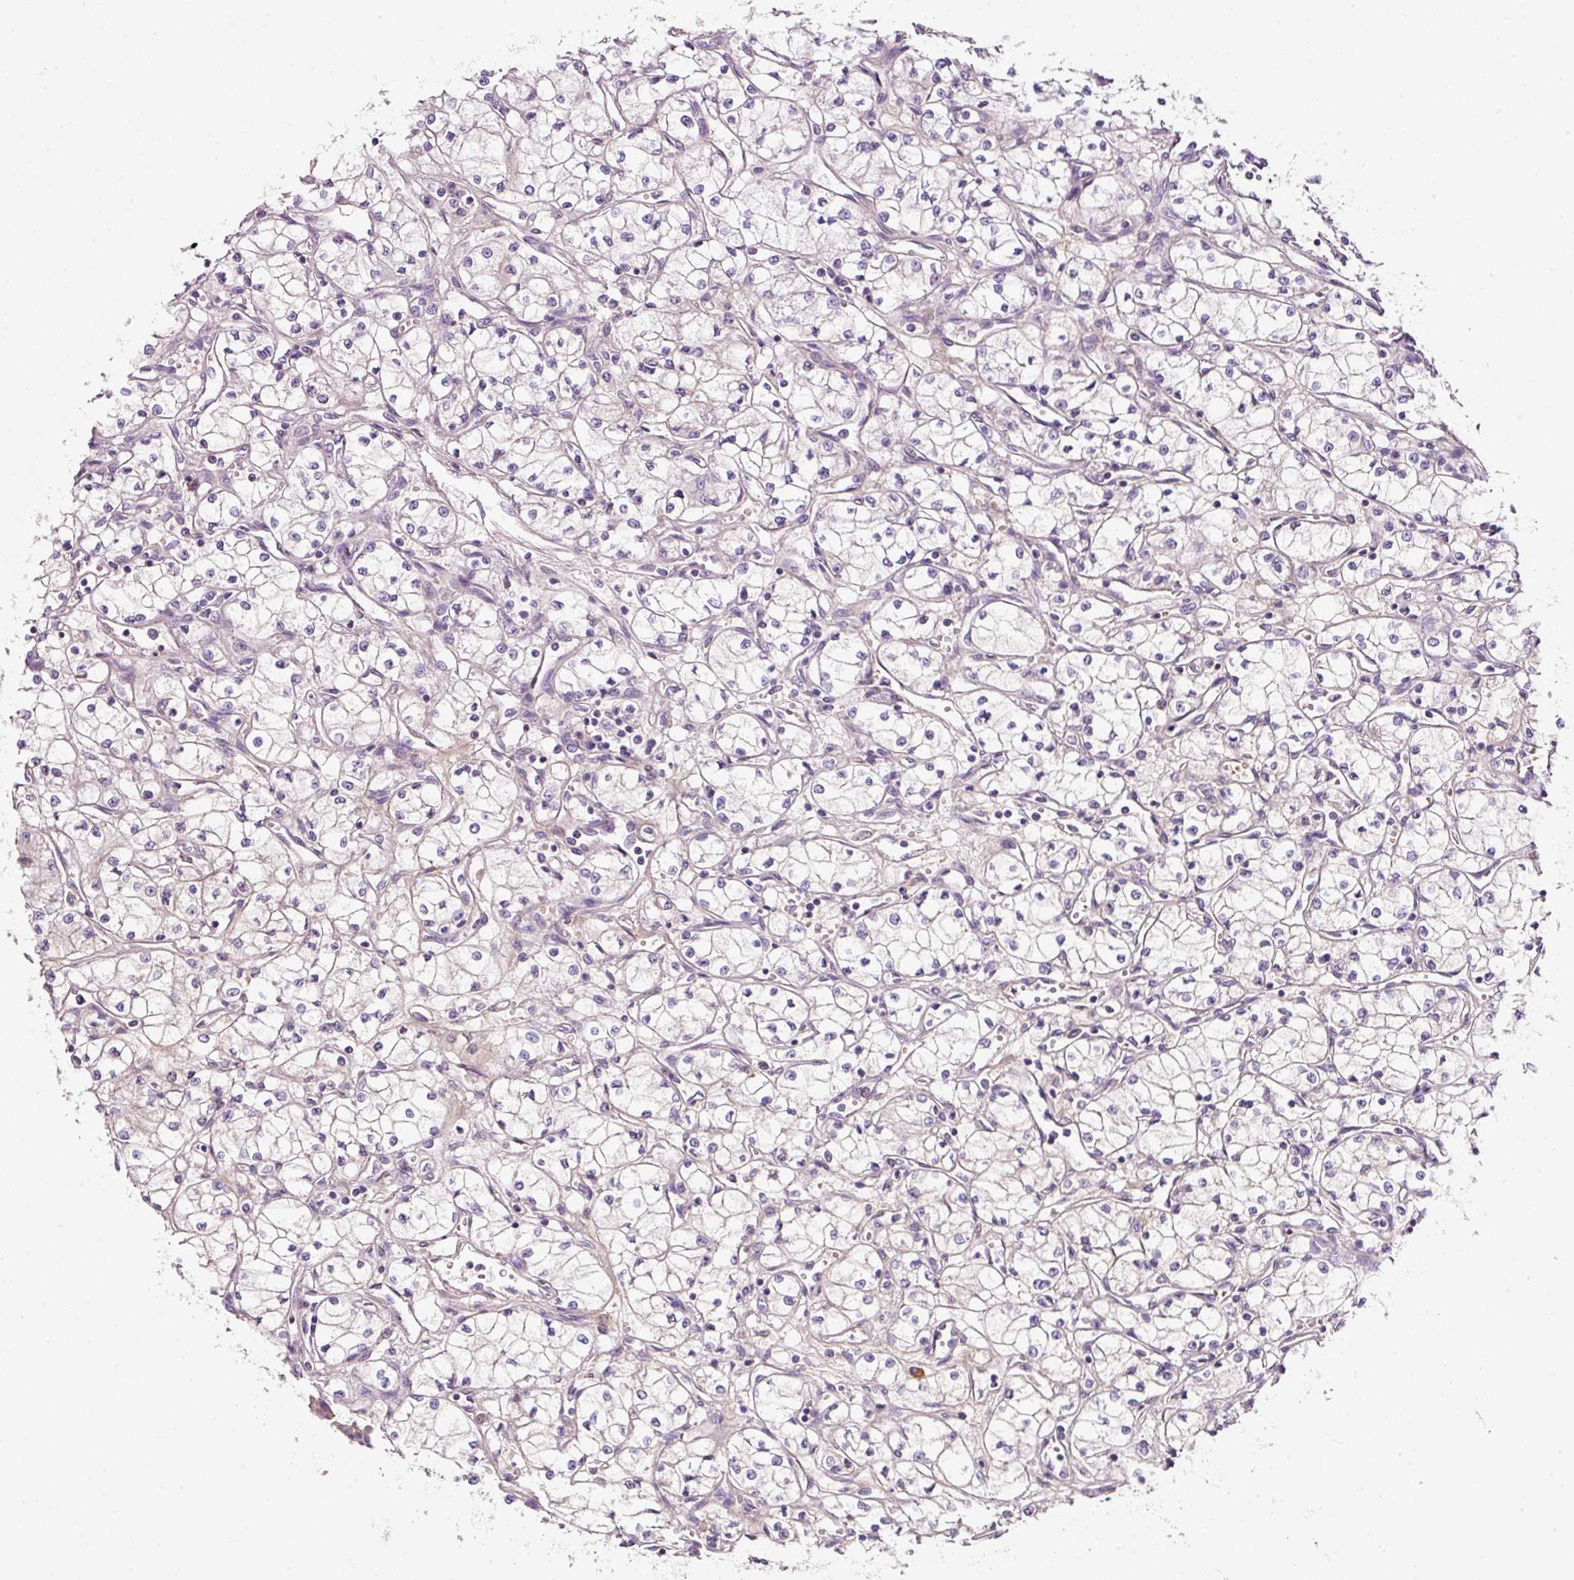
{"staining": {"intensity": "negative", "quantity": "none", "location": "none"}, "tissue": "renal cancer", "cell_type": "Tumor cells", "image_type": "cancer", "snomed": [{"axis": "morphology", "description": "Normal tissue, NOS"}, {"axis": "morphology", "description": "Adenocarcinoma, NOS"}, {"axis": "topography", "description": "Kidney"}], "caption": "High magnification brightfield microscopy of renal cancer (adenocarcinoma) stained with DAB (brown) and counterstained with hematoxylin (blue): tumor cells show no significant expression.", "gene": "SOS2", "patient": {"sex": "male", "age": 59}}